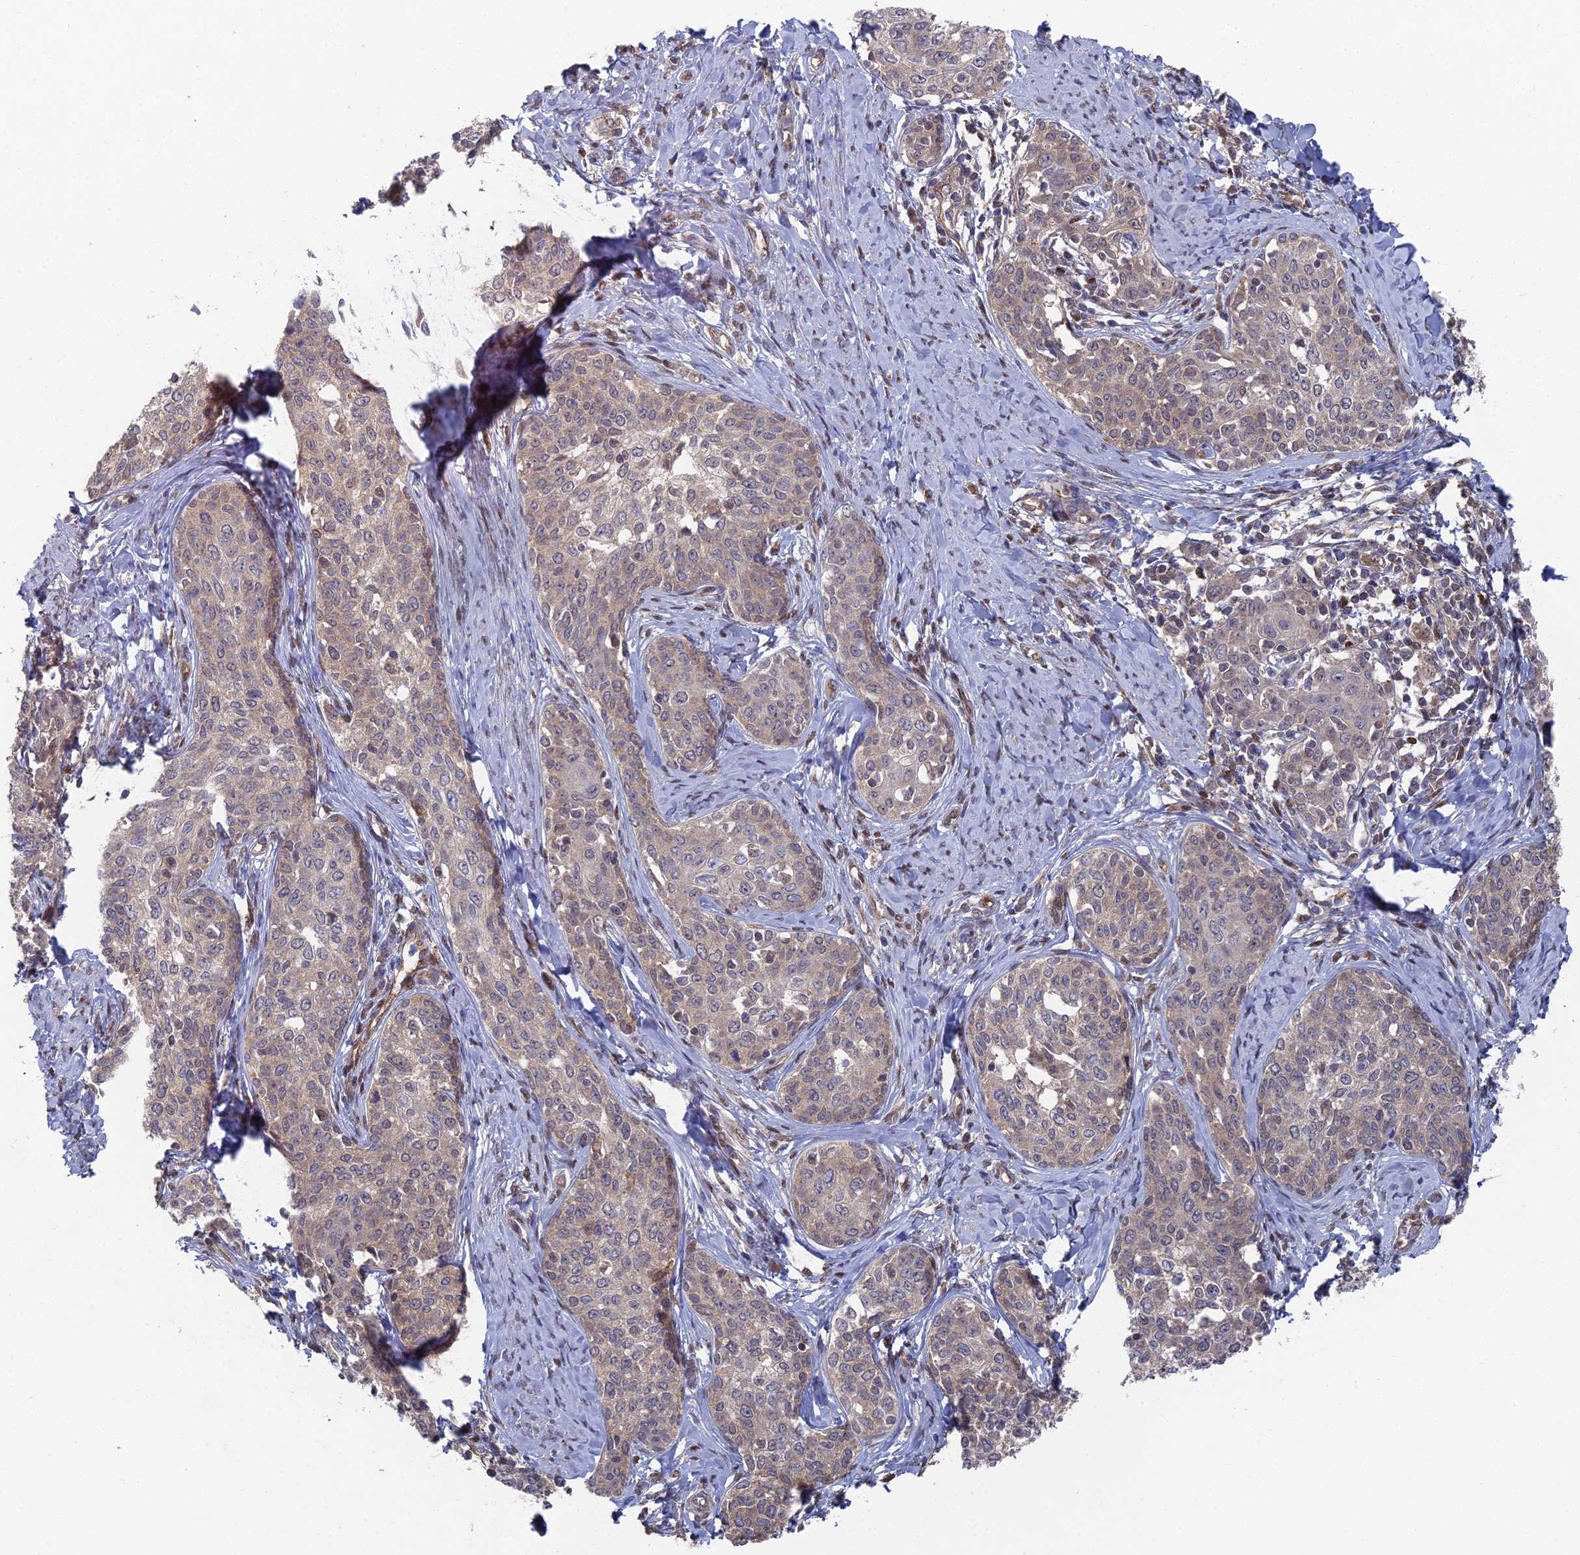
{"staining": {"intensity": "weak", "quantity": "<25%", "location": "cytoplasmic/membranous"}, "tissue": "cervical cancer", "cell_type": "Tumor cells", "image_type": "cancer", "snomed": [{"axis": "morphology", "description": "Squamous cell carcinoma, NOS"}, {"axis": "morphology", "description": "Adenocarcinoma, NOS"}, {"axis": "topography", "description": "Cervix"}], "caption": "This is an immunohistochemistry photomicrograph of cervical cancer (adenocarcinoma). There is no staining in tumor cells.", "gene": "UNC5D", "patient": {"sex": "female", "age": 52}}